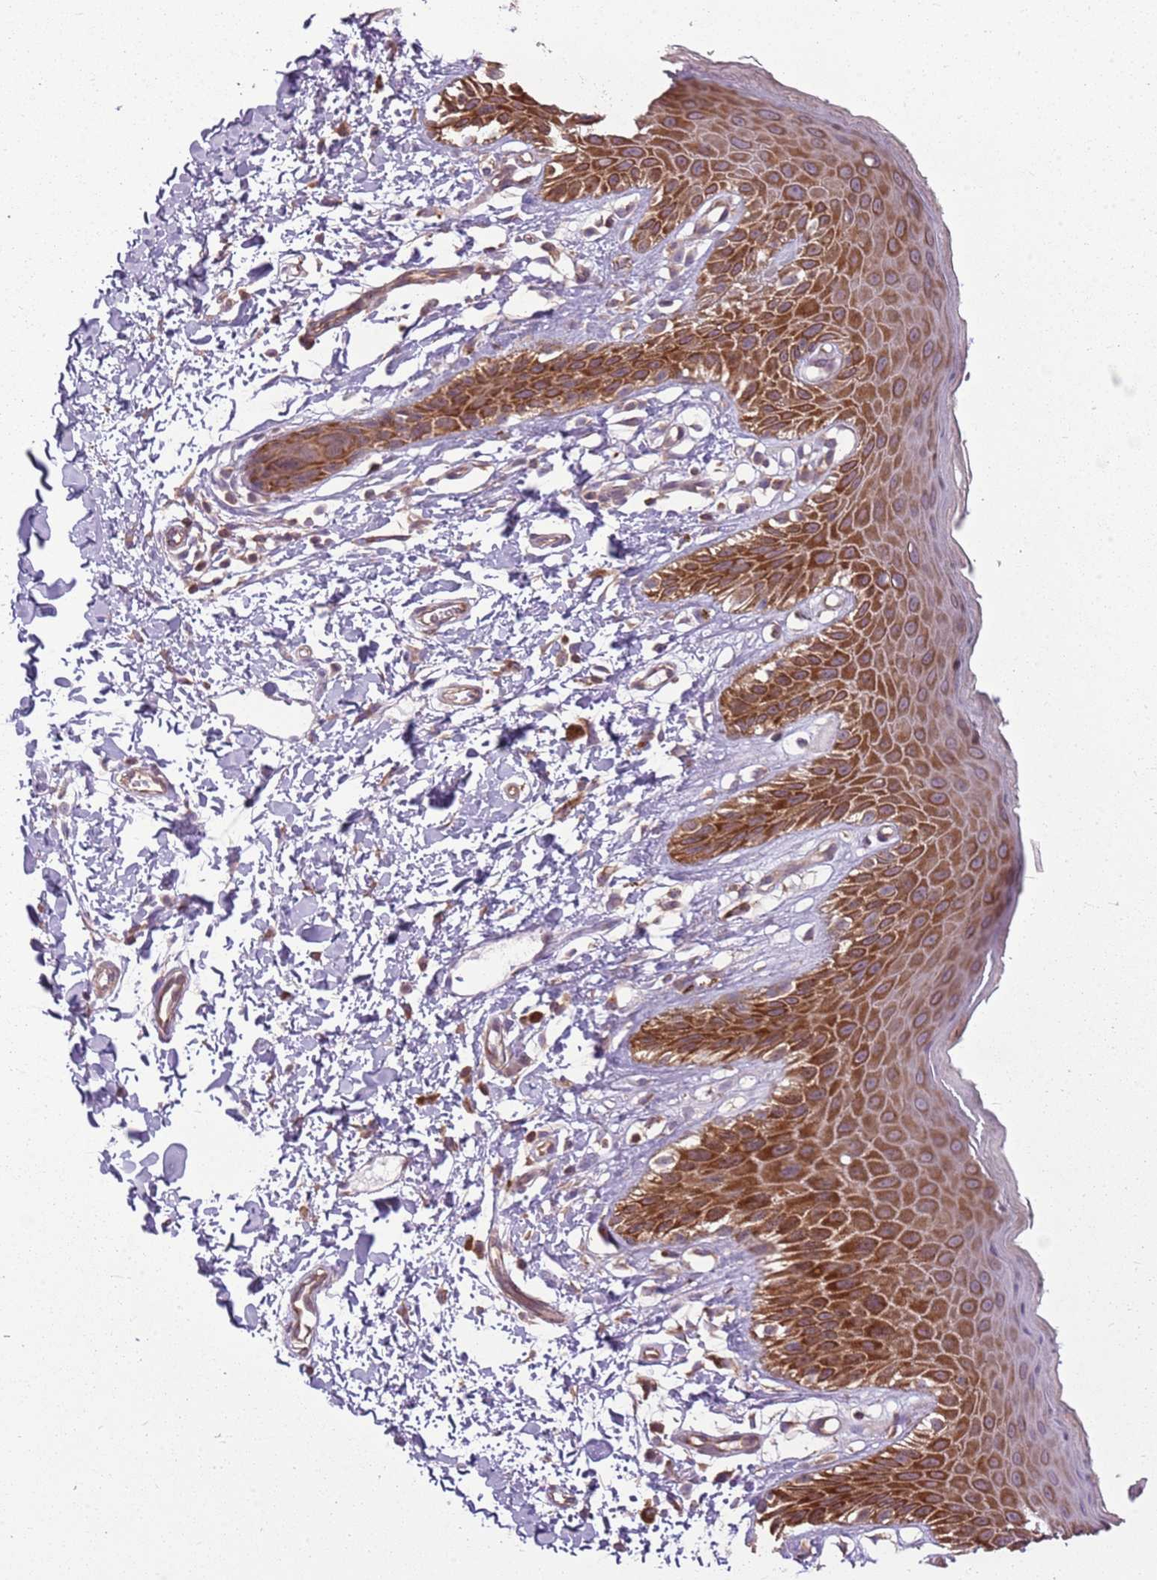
{"staining": {"intensity": "strong", "quantity": ">75%", "location": "cytoplasmic/membranous"}, "tissue": "skin", "cell_type": "Epidermal cells", "image_type": "normal", "snomed": [{"axis": "morphology", "description": "Normal tissue, NOS"}, {"axis": "topography", "description": "Anal"}], "caption": "Immunohistochemistry (IHC) (DAB) staining of unremarkable human skin demonstrates strong cytoplasmic/membranous protein expression in about >75% of epidermal cells. (brown staining indicates protein expression, while blue staining denotes nuclei).", "gene": "RPL21", "patient": {"sex": "male", "age": 44}}